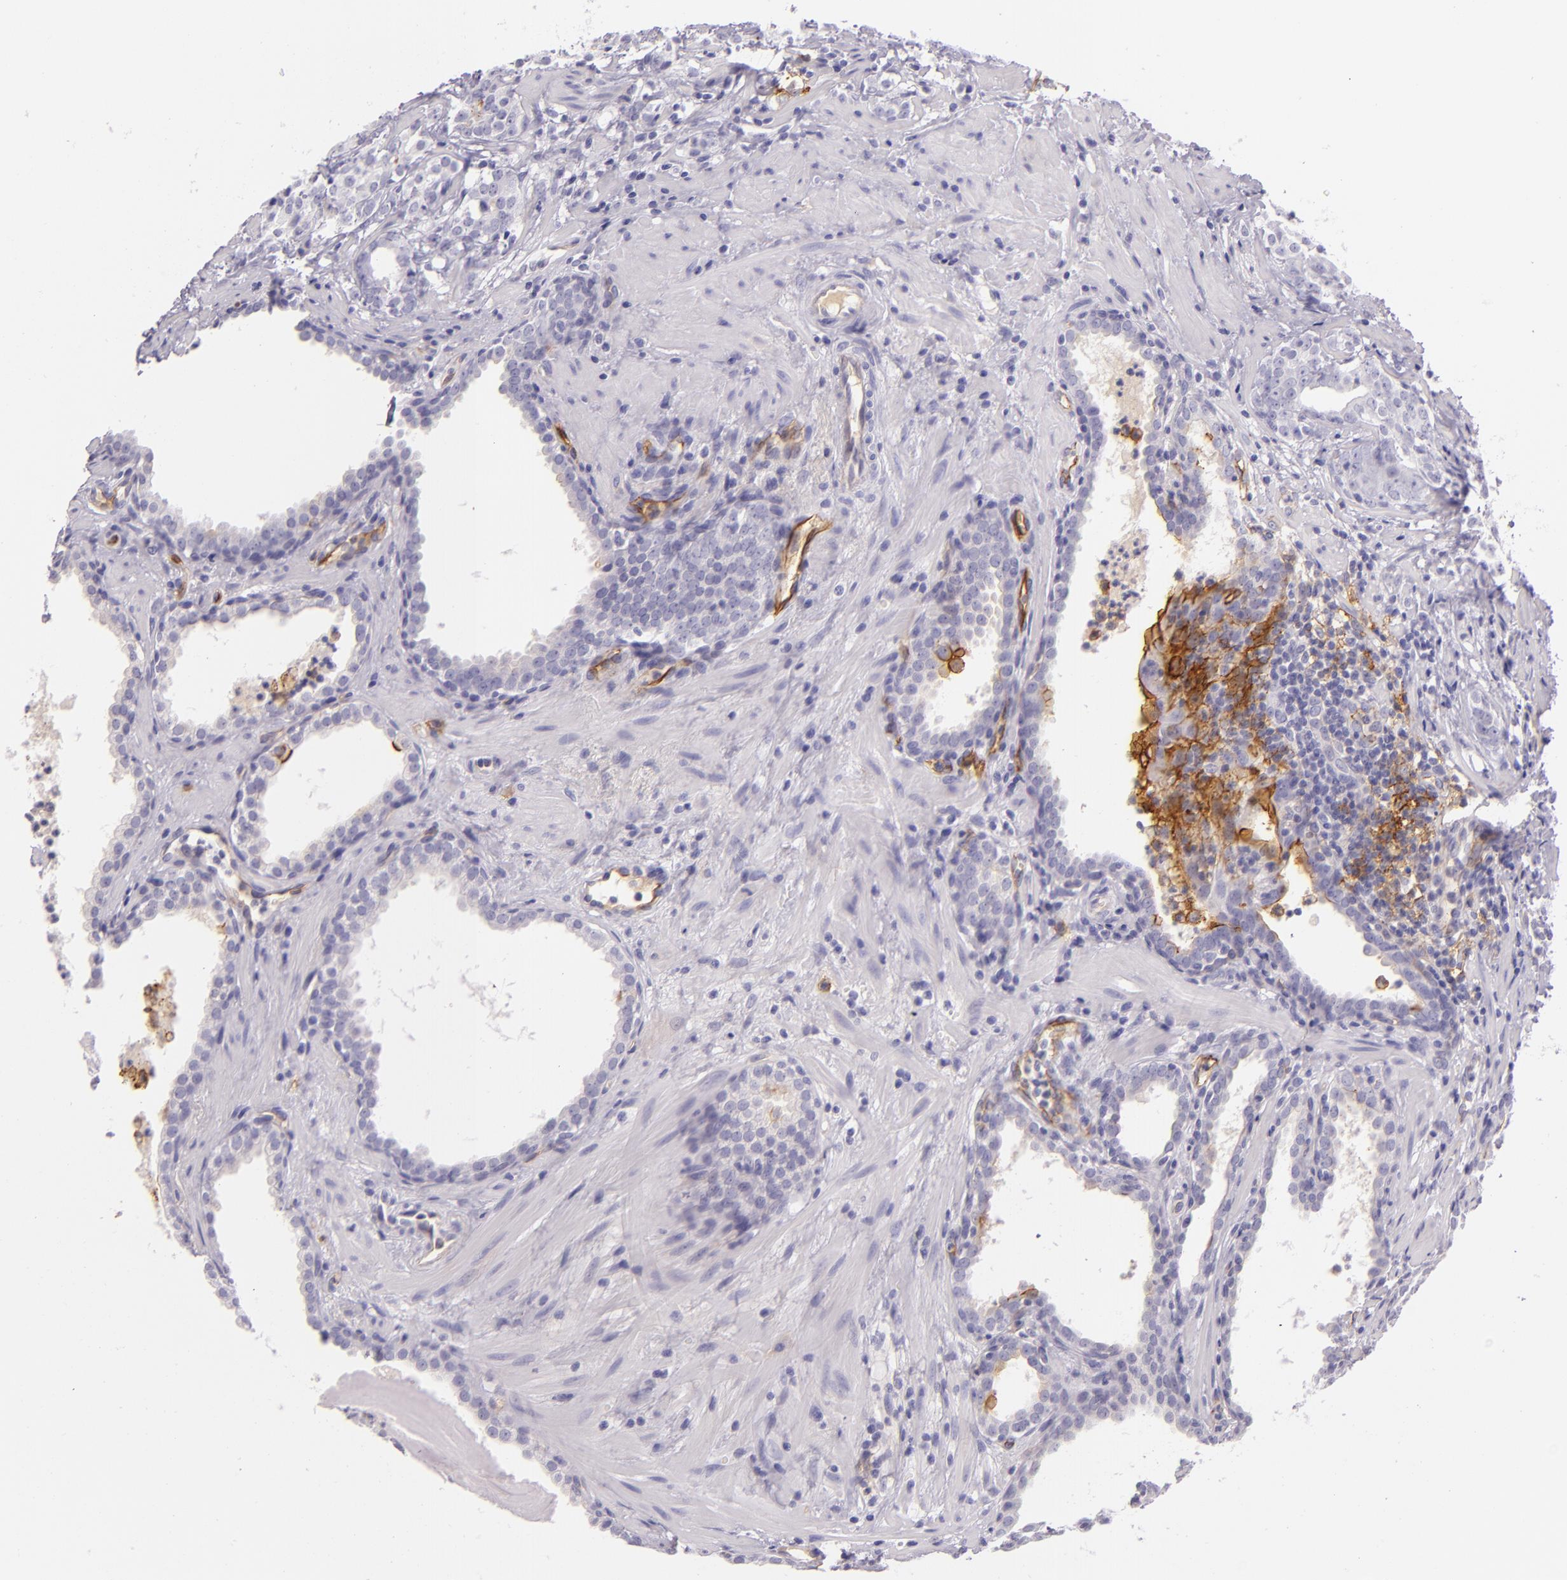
{"staining": {"intensity": "negative", "quantity": "none", "location": "none"}, "tissue": "prostate cancer", "cell_type": "Tumor cells", "image_type": "cancer", "snomed": [{"axis": "morphology", "description": "Adenocarcinoma, Low grade"}, {"axis": "topography", "description": "Prostate"}], "caption": "Tumor cells are negative for brown protein staining in low-grade adenocarcinoma (prostate).", "gene": "ICAM1", "patient": {"sex": "male", "age": 59}}